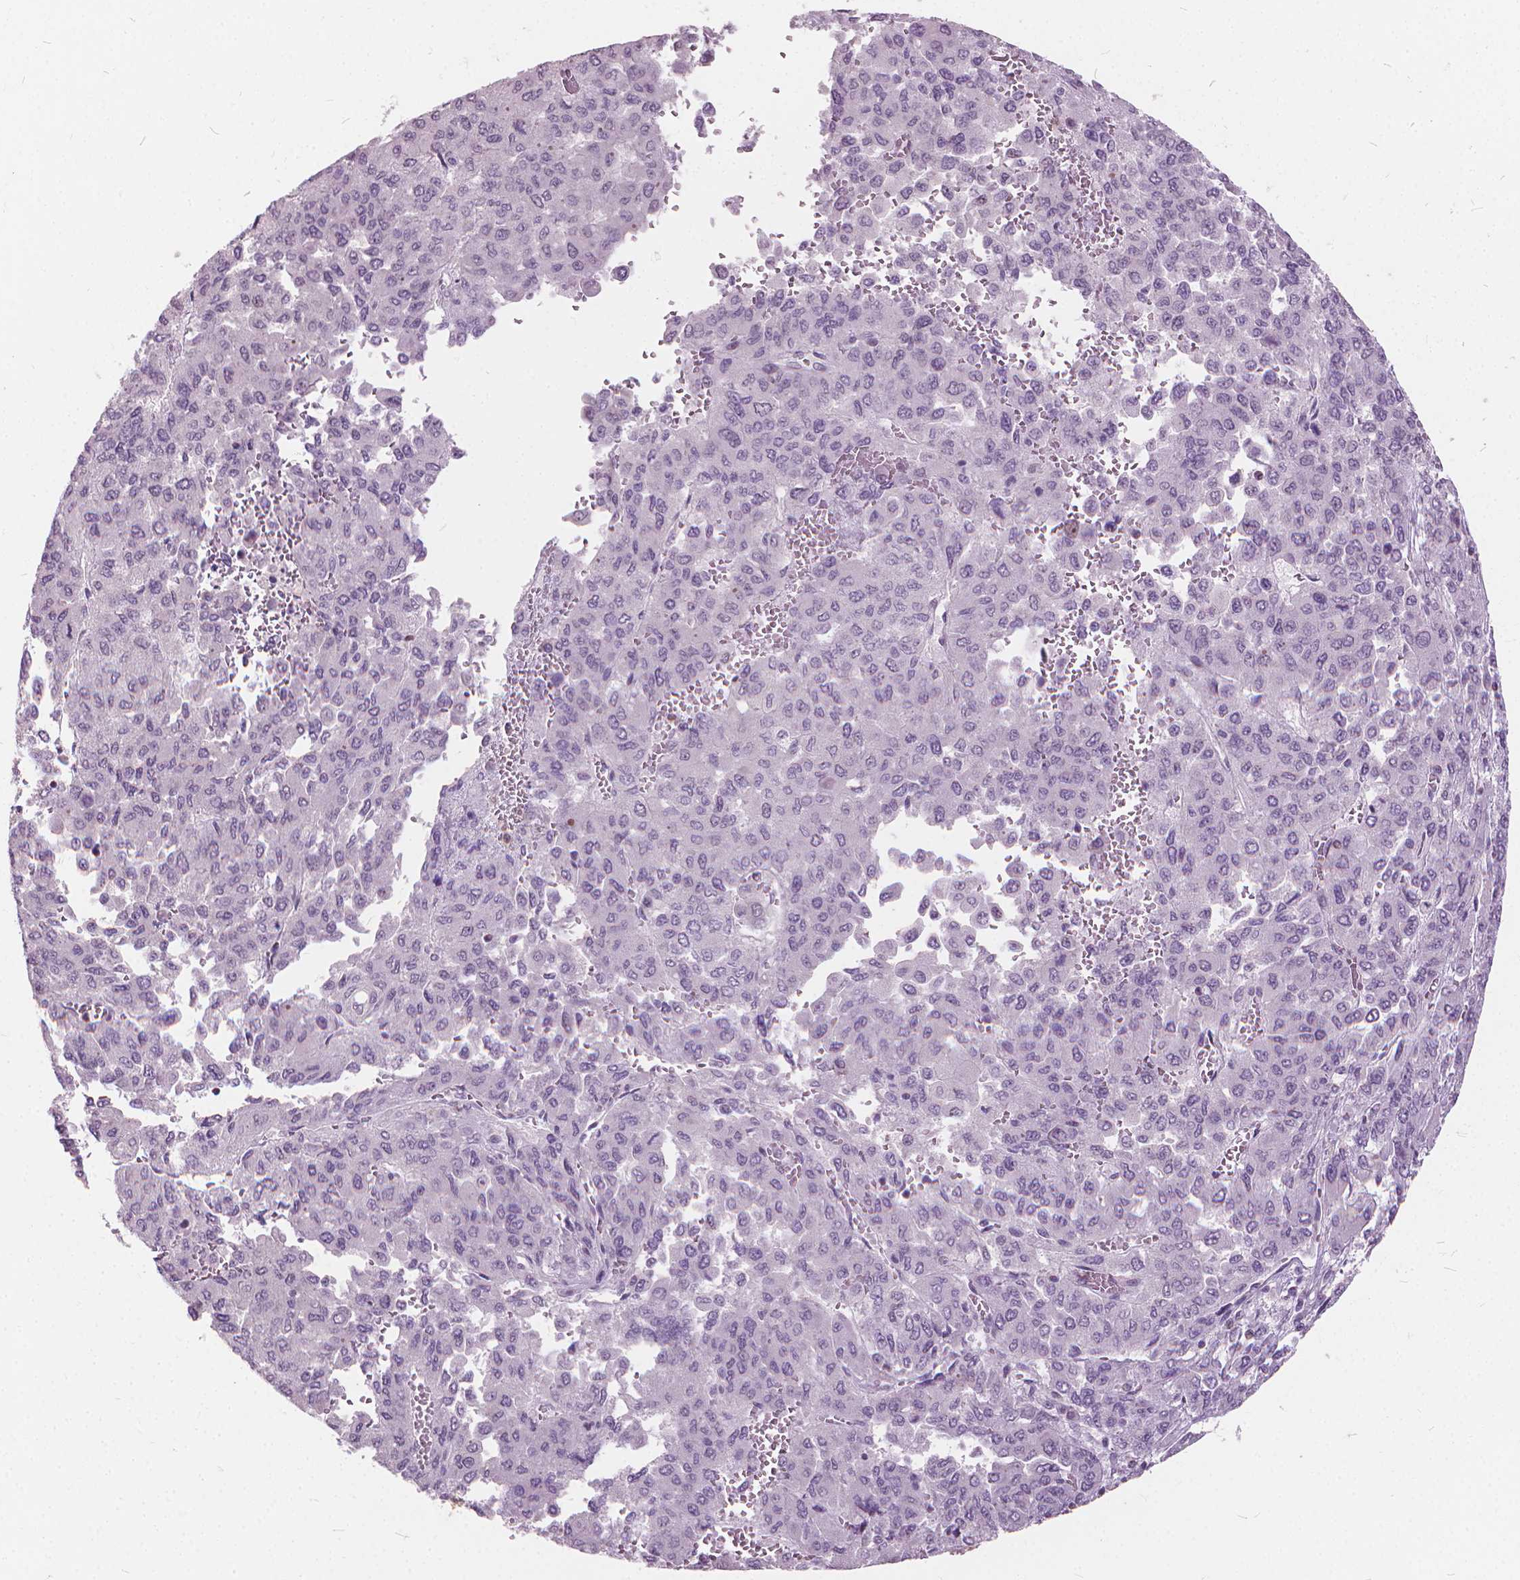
{"staining": {"intensity": "negative", "quantity": "none", "location": "none"}, "tissue": "liver cancer", "cell_type": "Tumor cells", "image_type": "cancer", "snomed": [{"axis": "morphology", "description": "Carcinoma, Hepatocellular, NOS"}, {"axis": "topography", "description": "Liver"}], "caption": "IHC of liver hepatocellular carcinoma demonstrates no expression in tumor cells. Nuclei are stained in blue.", "gene": "STAT5B", "patient": {"sex": "female", "age": 41}}